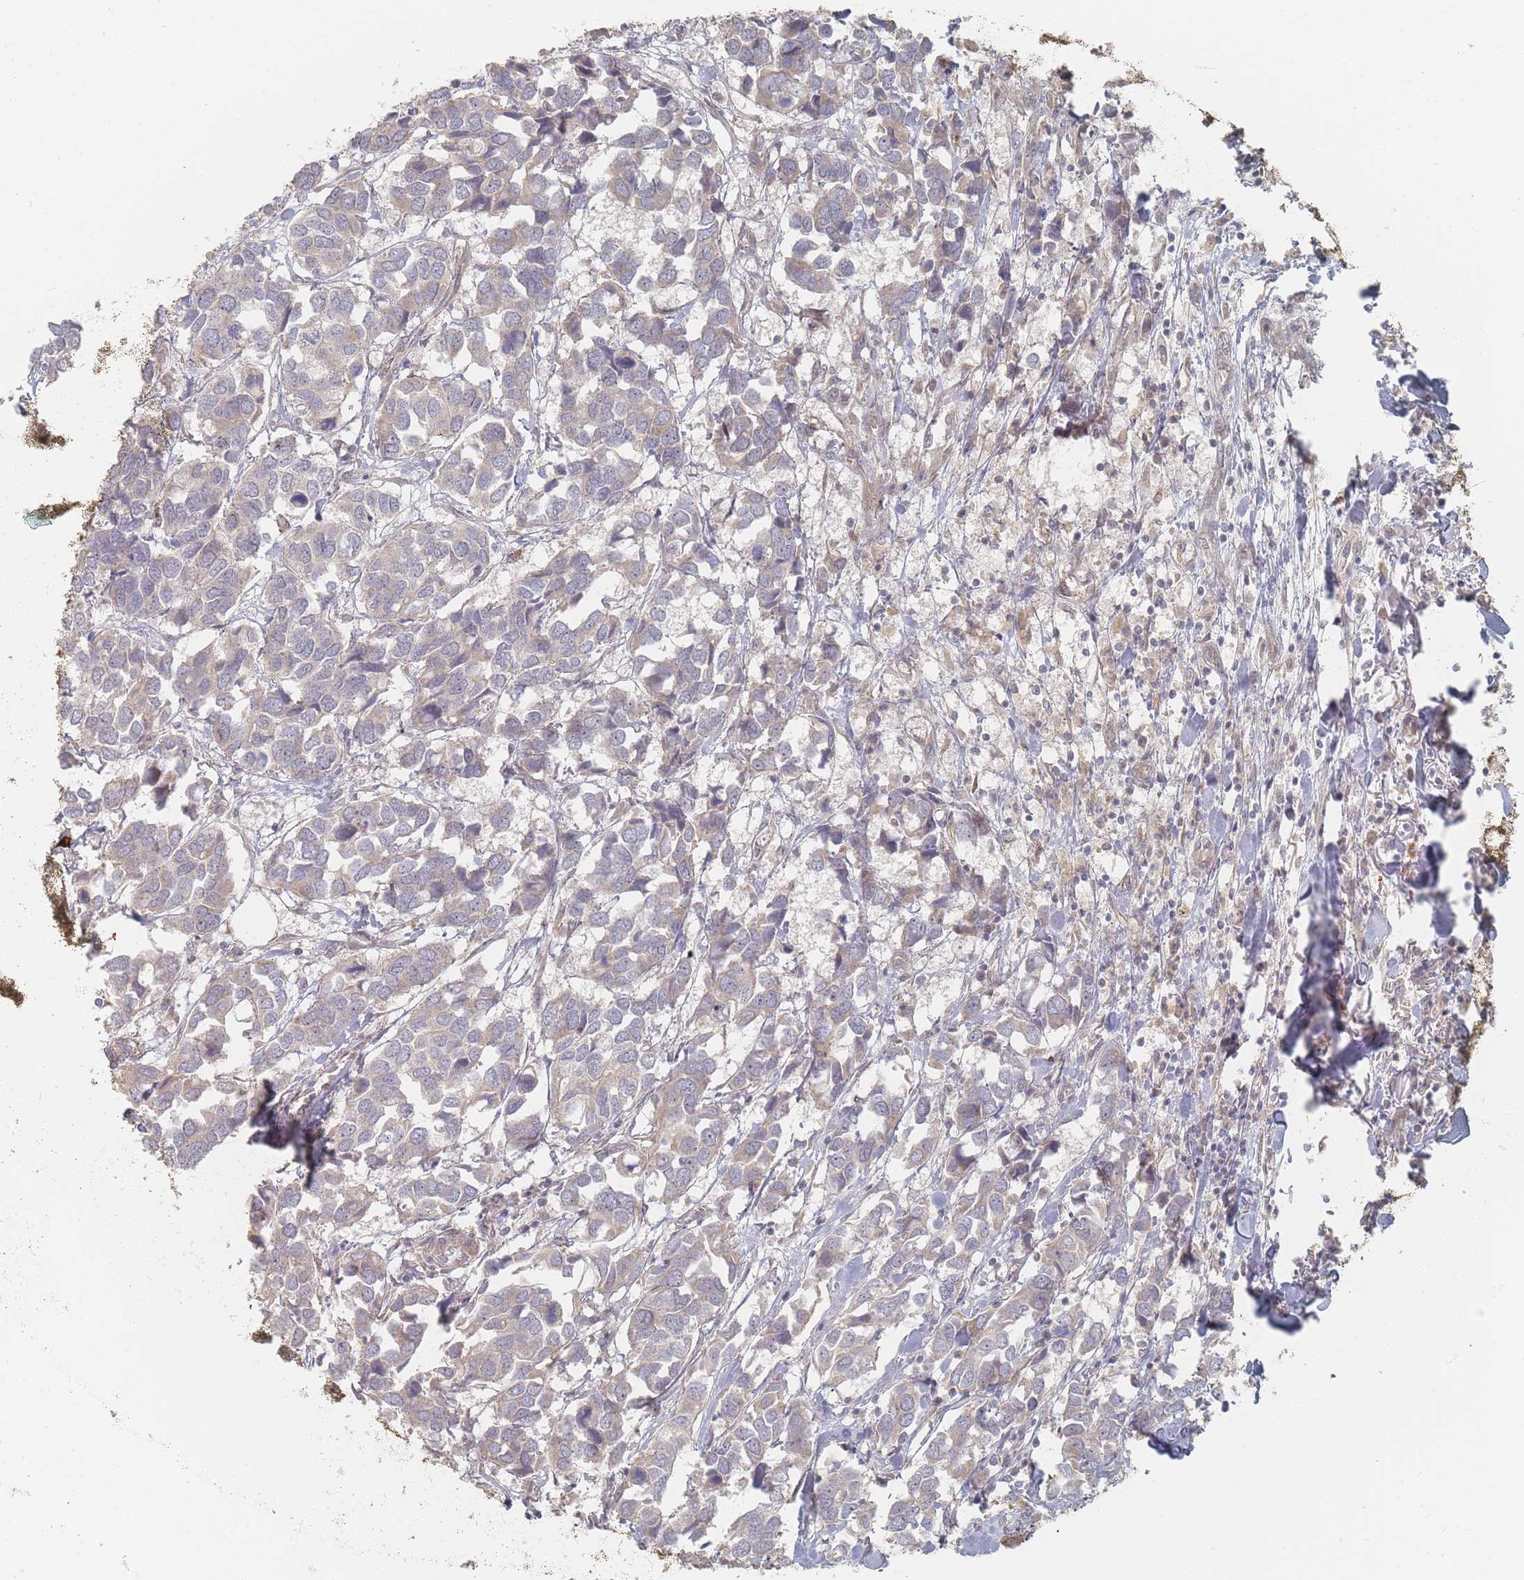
{"staining": {"intensity": "negative", "quantity": "none", "location": "none"}, "tissue": "breast cancer", "cell_type": "Tumor cells", "image_type": "cancer", "snomed": [{"axis": "morphology", "description": "Duct carcinoma"}, {"axis": "topography", "description": "Breast"}], "caption": "Immunohistochemical staining of invasive ductal carcinoma (breast) exhibits no significant positivity in tumor cells.", "gene": "GLE1", "patient": {"sex": "female", "age": 83}}